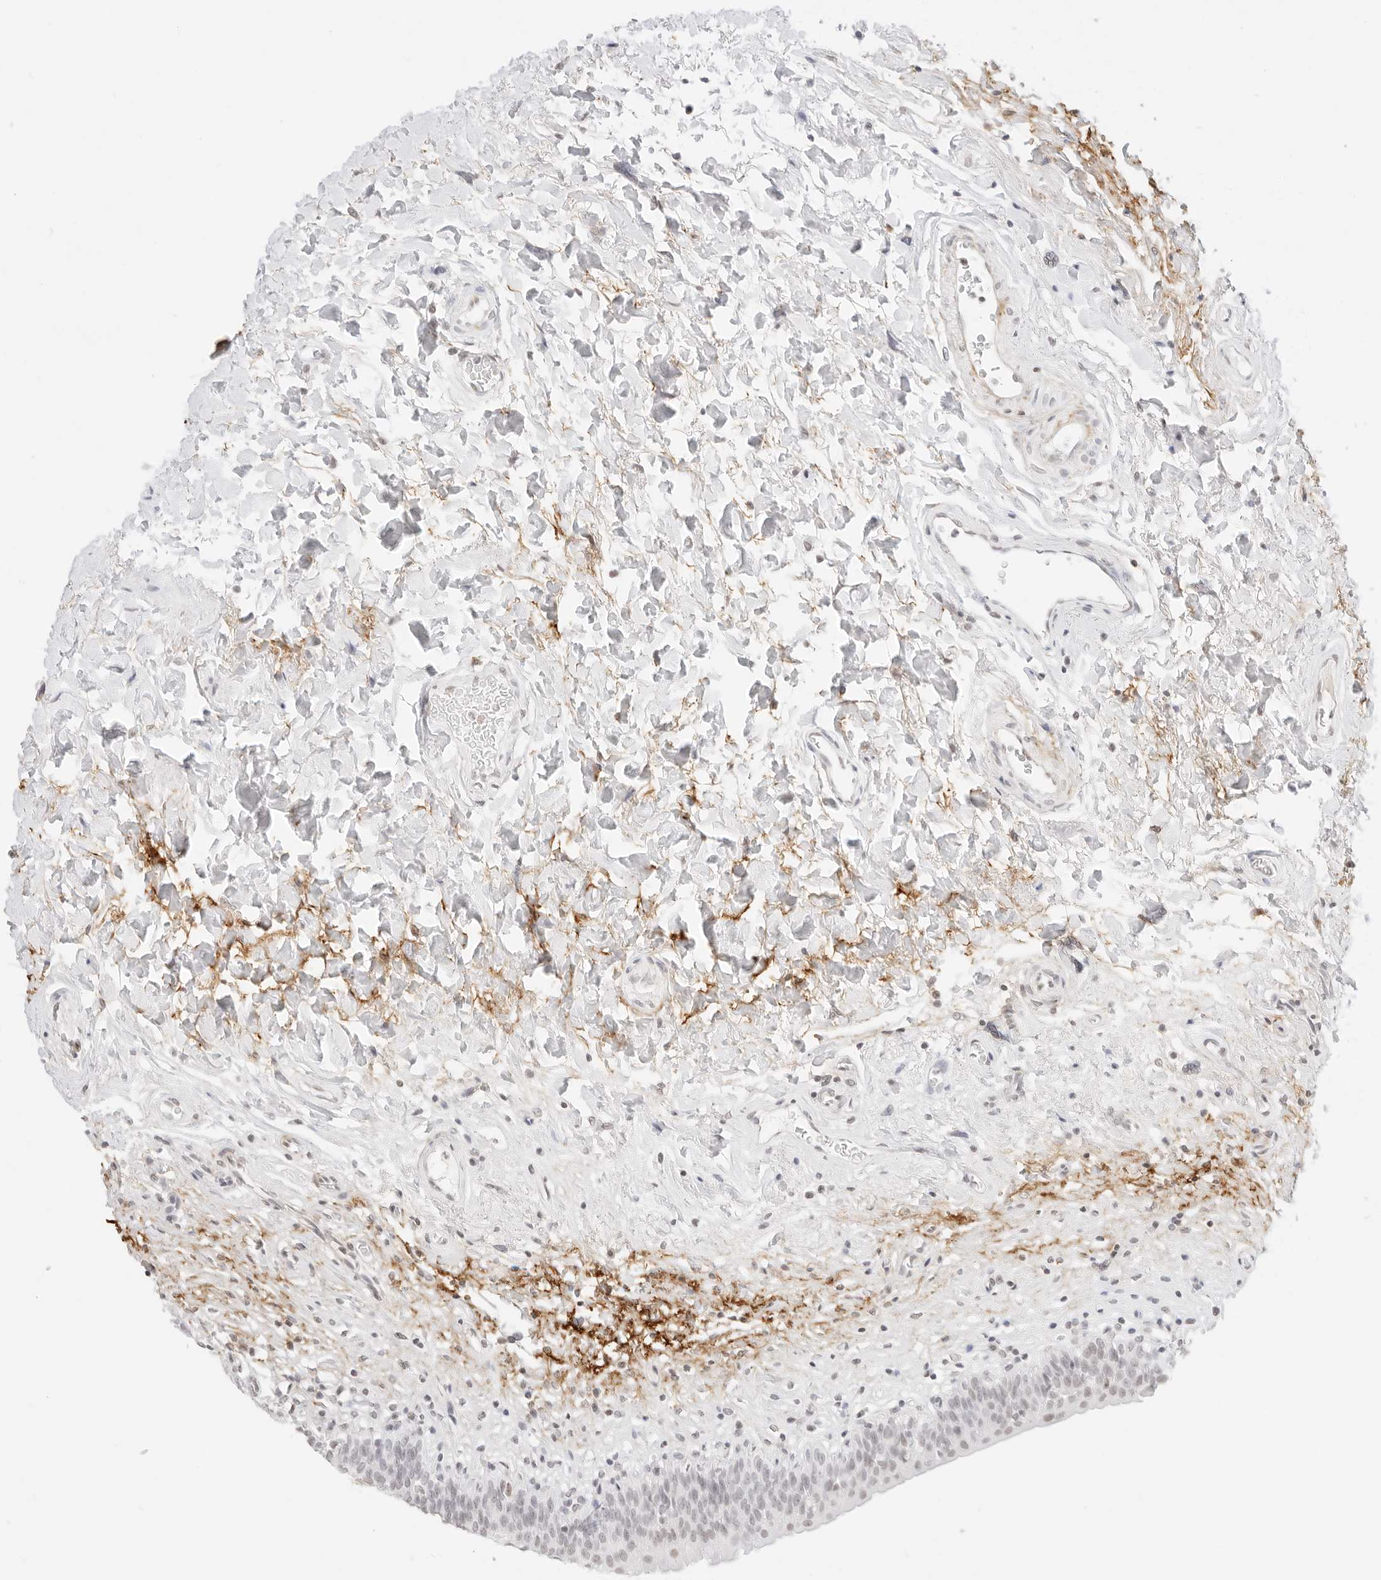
{"staining": {"intensity": "negative", "quantity": "none", "location": "none"}, "tissue": "urinary bladder", "cell_type": "Urothelial cells", "image_type": "normal", "snomed": [{"axis": "morphology", "description": "Normal tissue, NOS"}, {"axis": "topography", "description": "Urinary bladder"}], "caption": "An immunohistochemistry (IHC) histopathology image of unremarkable urinary bladder is shown. There is no staining in urothelial cells of urinary bladder.", "gene": "FBLN5", "patient": {"sex": "male", "age": 83}}